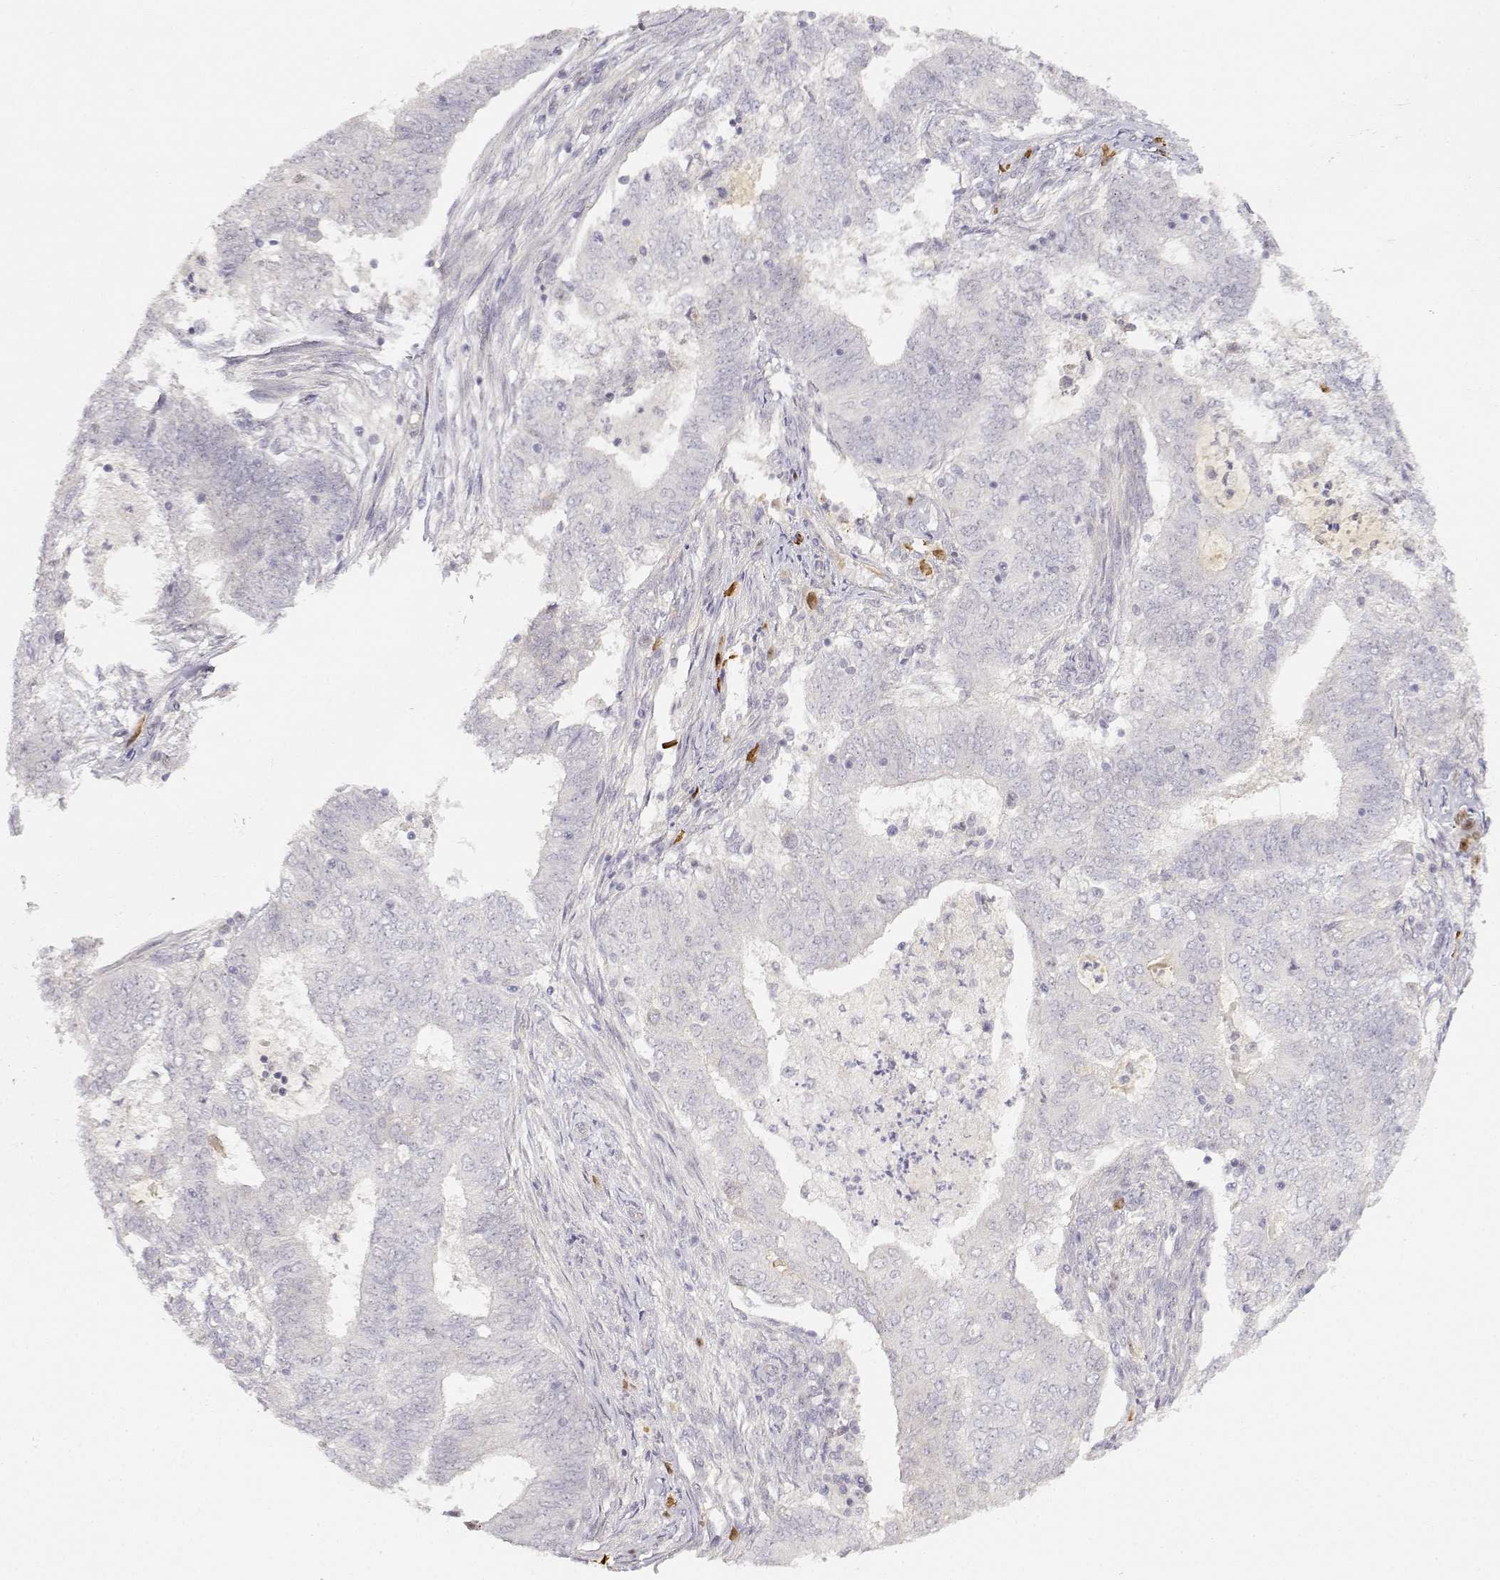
{"staining": {"intensity": "negative", "quantity": "none", "location": "none"}, "tissue": "endometrial cancer", "cell_type": "Tumor cells", "image_type": "cancer", "snomed": [{"axis": "morphology", "description": "Adenocarcinoma, NOS"}, {"axis": "topography", "description": "Endometrium"}], "caption": "Tumor cells are negative for brown protein staining in endometrial cancer (adenocarcinoma).", "gene": "EAF2", "patient": {"sex": "female", "age": 62}}